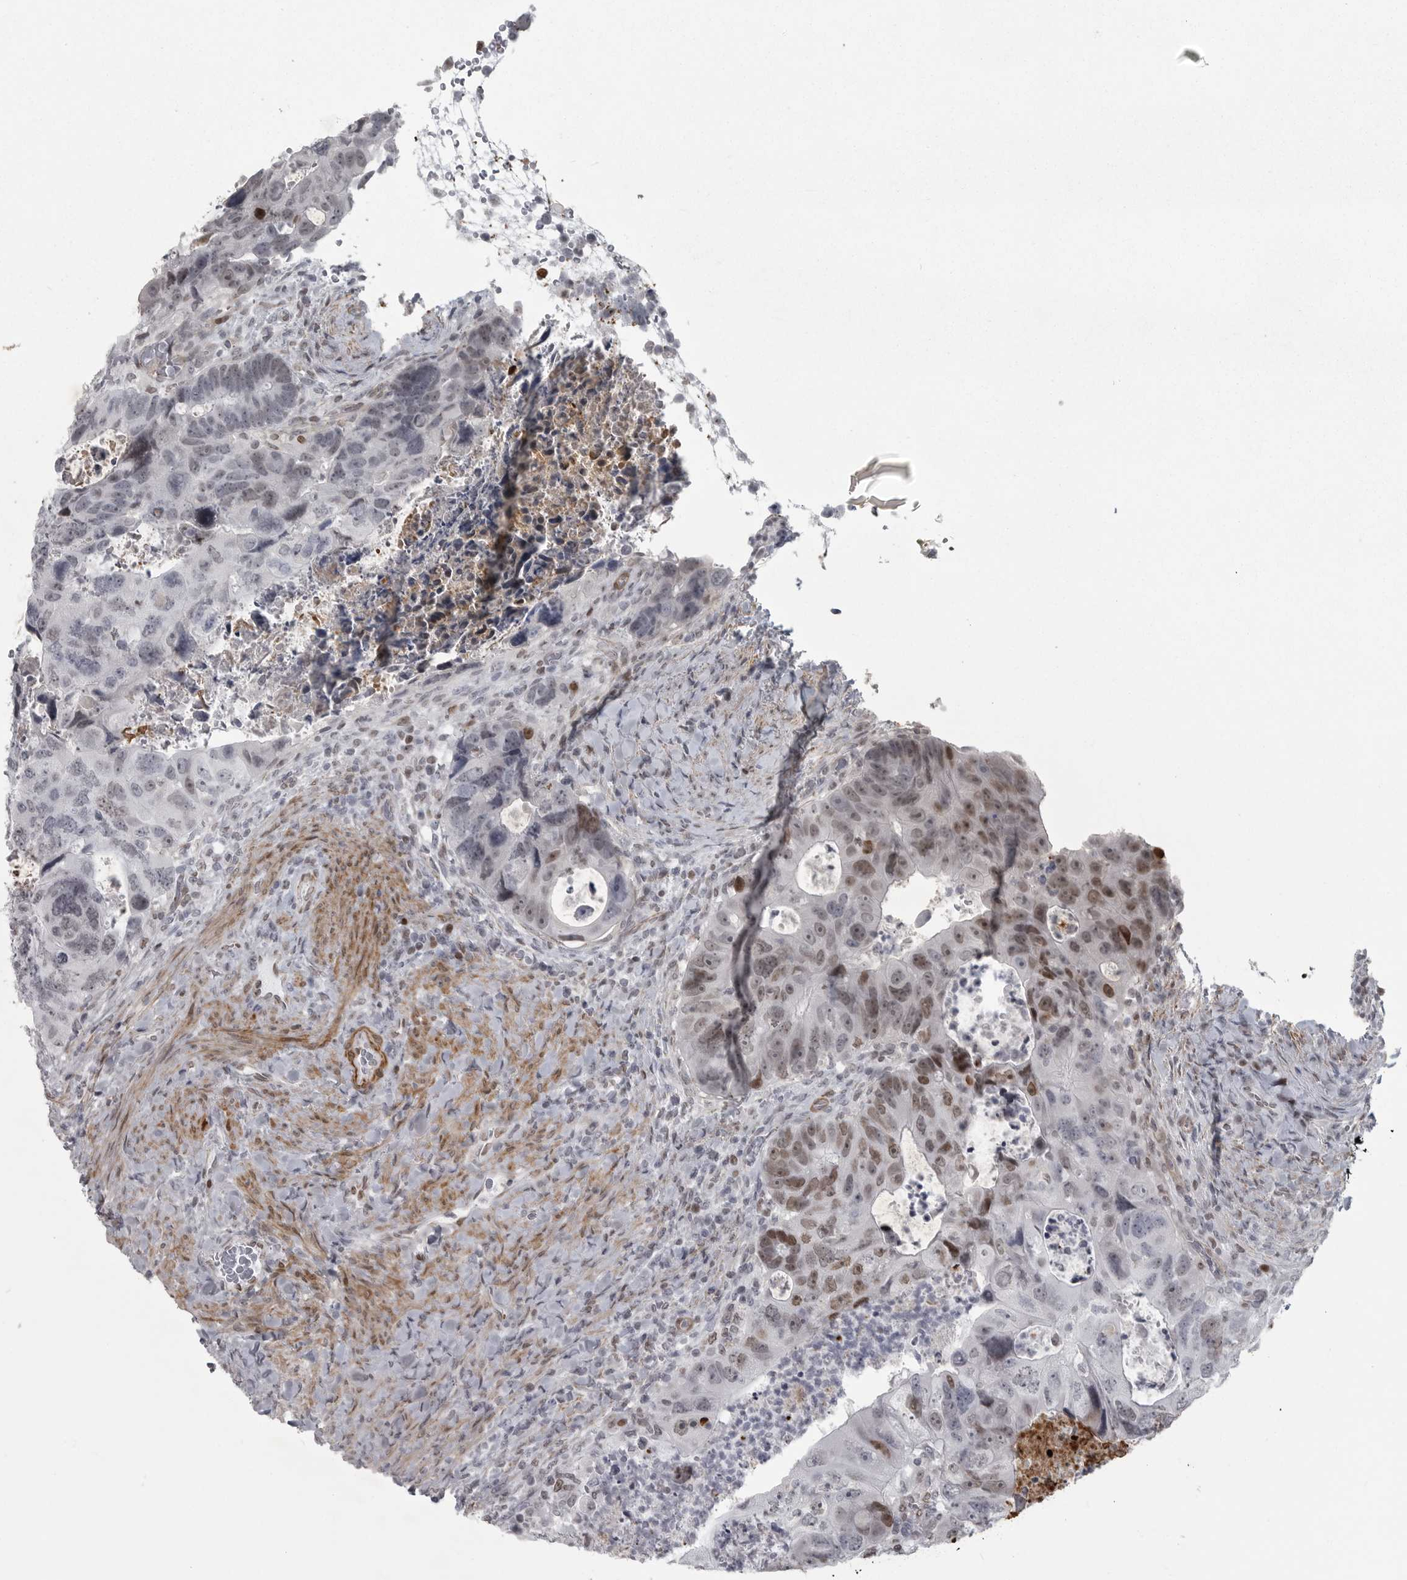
{"staining": {"intensity": "strong", "quantity": "<25%", "location": "nuclear"}, "tissue": "colorectal cancer", "cell_type": "Tumor cells", "image_type": "cancer", "snomed": [{"axis": "morphology", "description": "Adenocarcinoma, NOS"}, {"axis": "topography", "description": "Rectum"}], "caption": "DAB immunohistochemical staining of colorectal cancer (adenocarcinoma) displays strong nuclear protein staining in approximately <25% of tumor cells.", "gene": "HMGN3", "patient": {"sex": "male", "age": 59}}